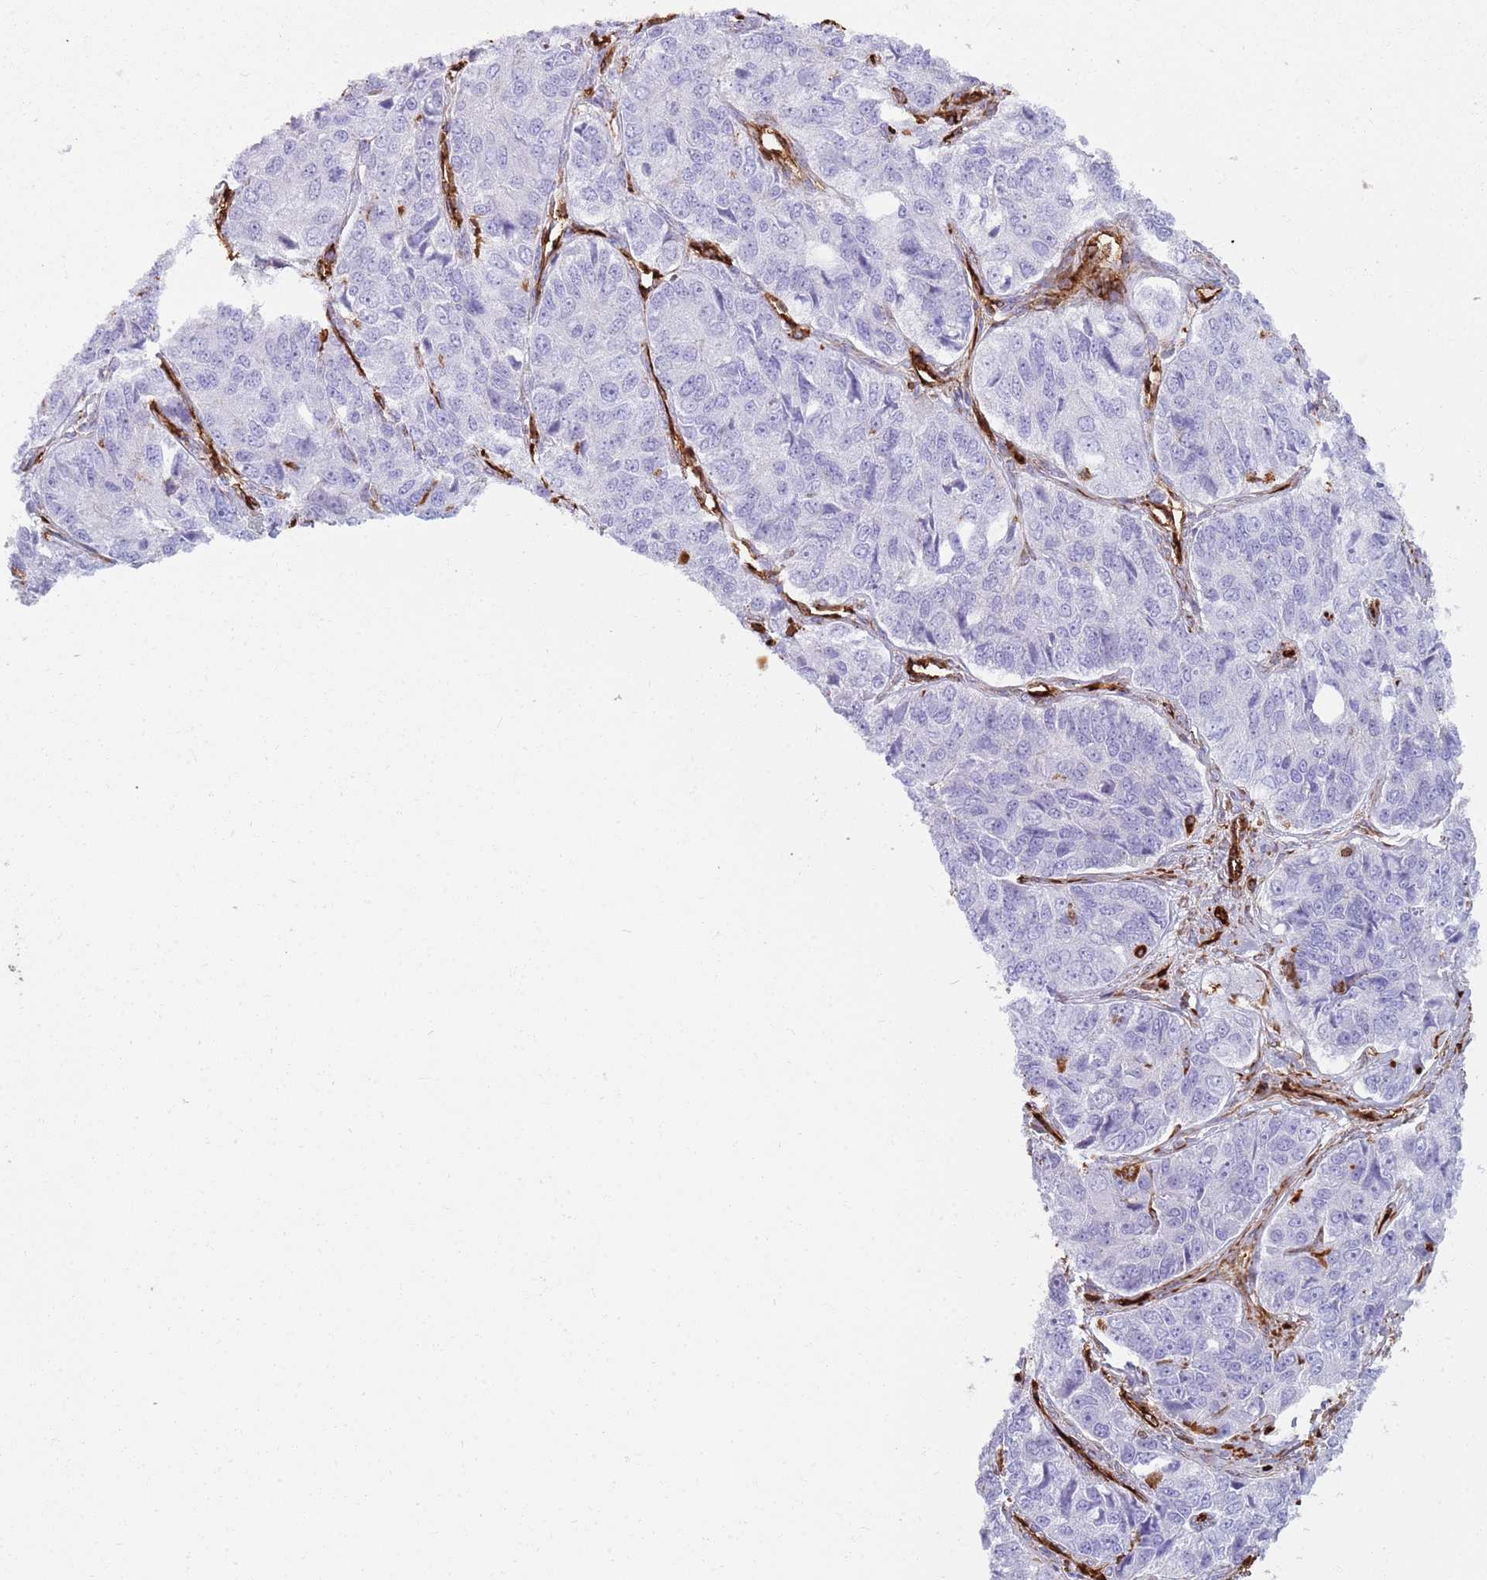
{"staining": {"intensity": "negative", "quantity": "none", "location": "none"}, "tissue": "ovarian cancer", "cell_type": "Tumor cells", "image_type": "cancer", "snomed": [{"axis": "morphology", "description": "Carcinoma, endometroid"}, {"axis": "topography", "description": "Ovary"}], "caption": "Ovarian cancer stained for a protein using immunohistochemistry displays no staining tumor cells.", "gene": "KBTBD7", "patient": {"sex": "female", "age": 51}}